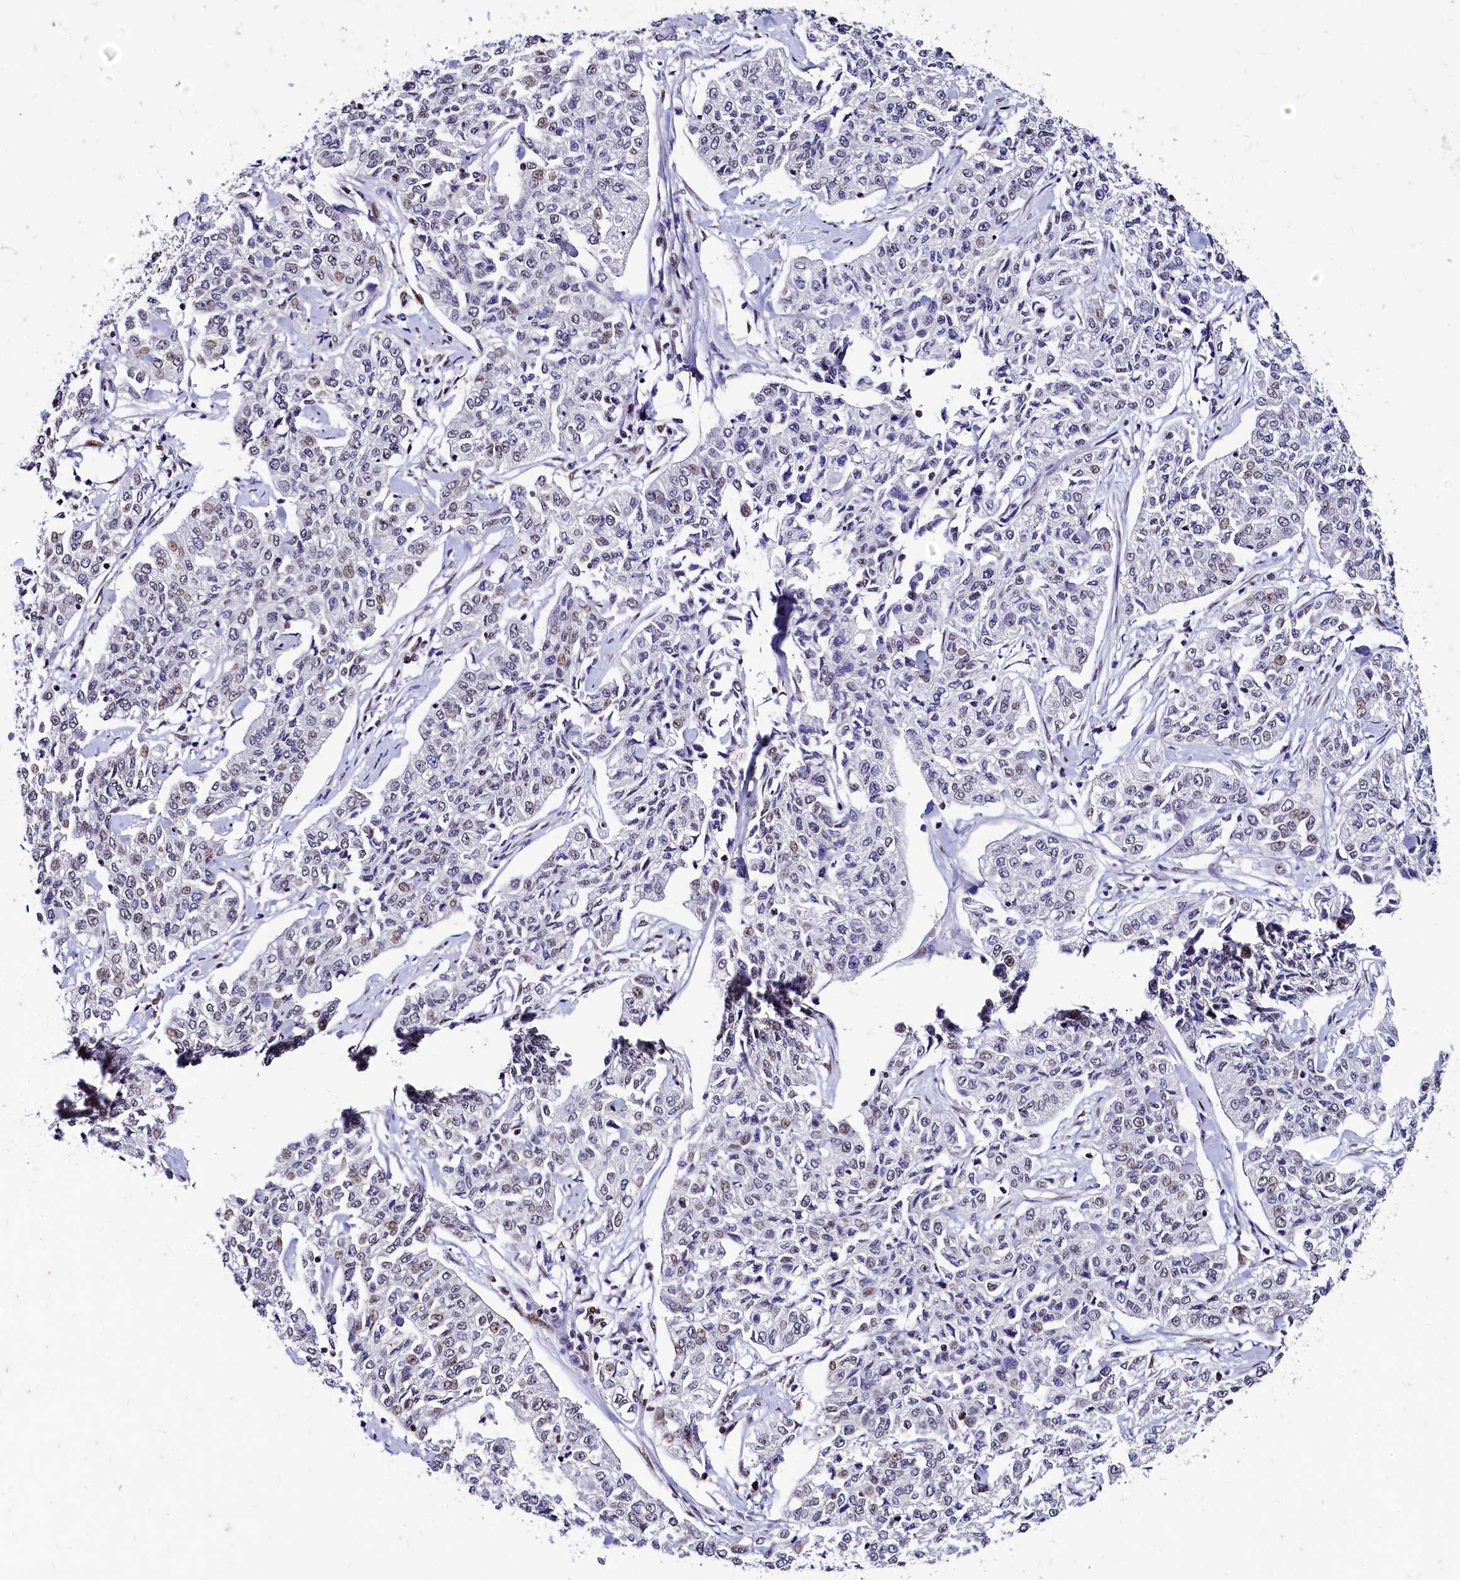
{"staining": {"intensity": "weak", "quantity": "<25%", "location": "nuclear"}, "tissue": "cervical cancer", "cell_type": "Tumor cells", "image_type": "cancer", "snomed": [{"axis": "morphology", "description": "Squamous cell carcinoma, NOS"}, {"axis": "topography", "description": "Cervix"}], "caption": "A histopathology image of human cervical cancer is negative for staining in tumor cells.", "gene": "CPSF7", "patient": {"sex": "female", "age": 35}}